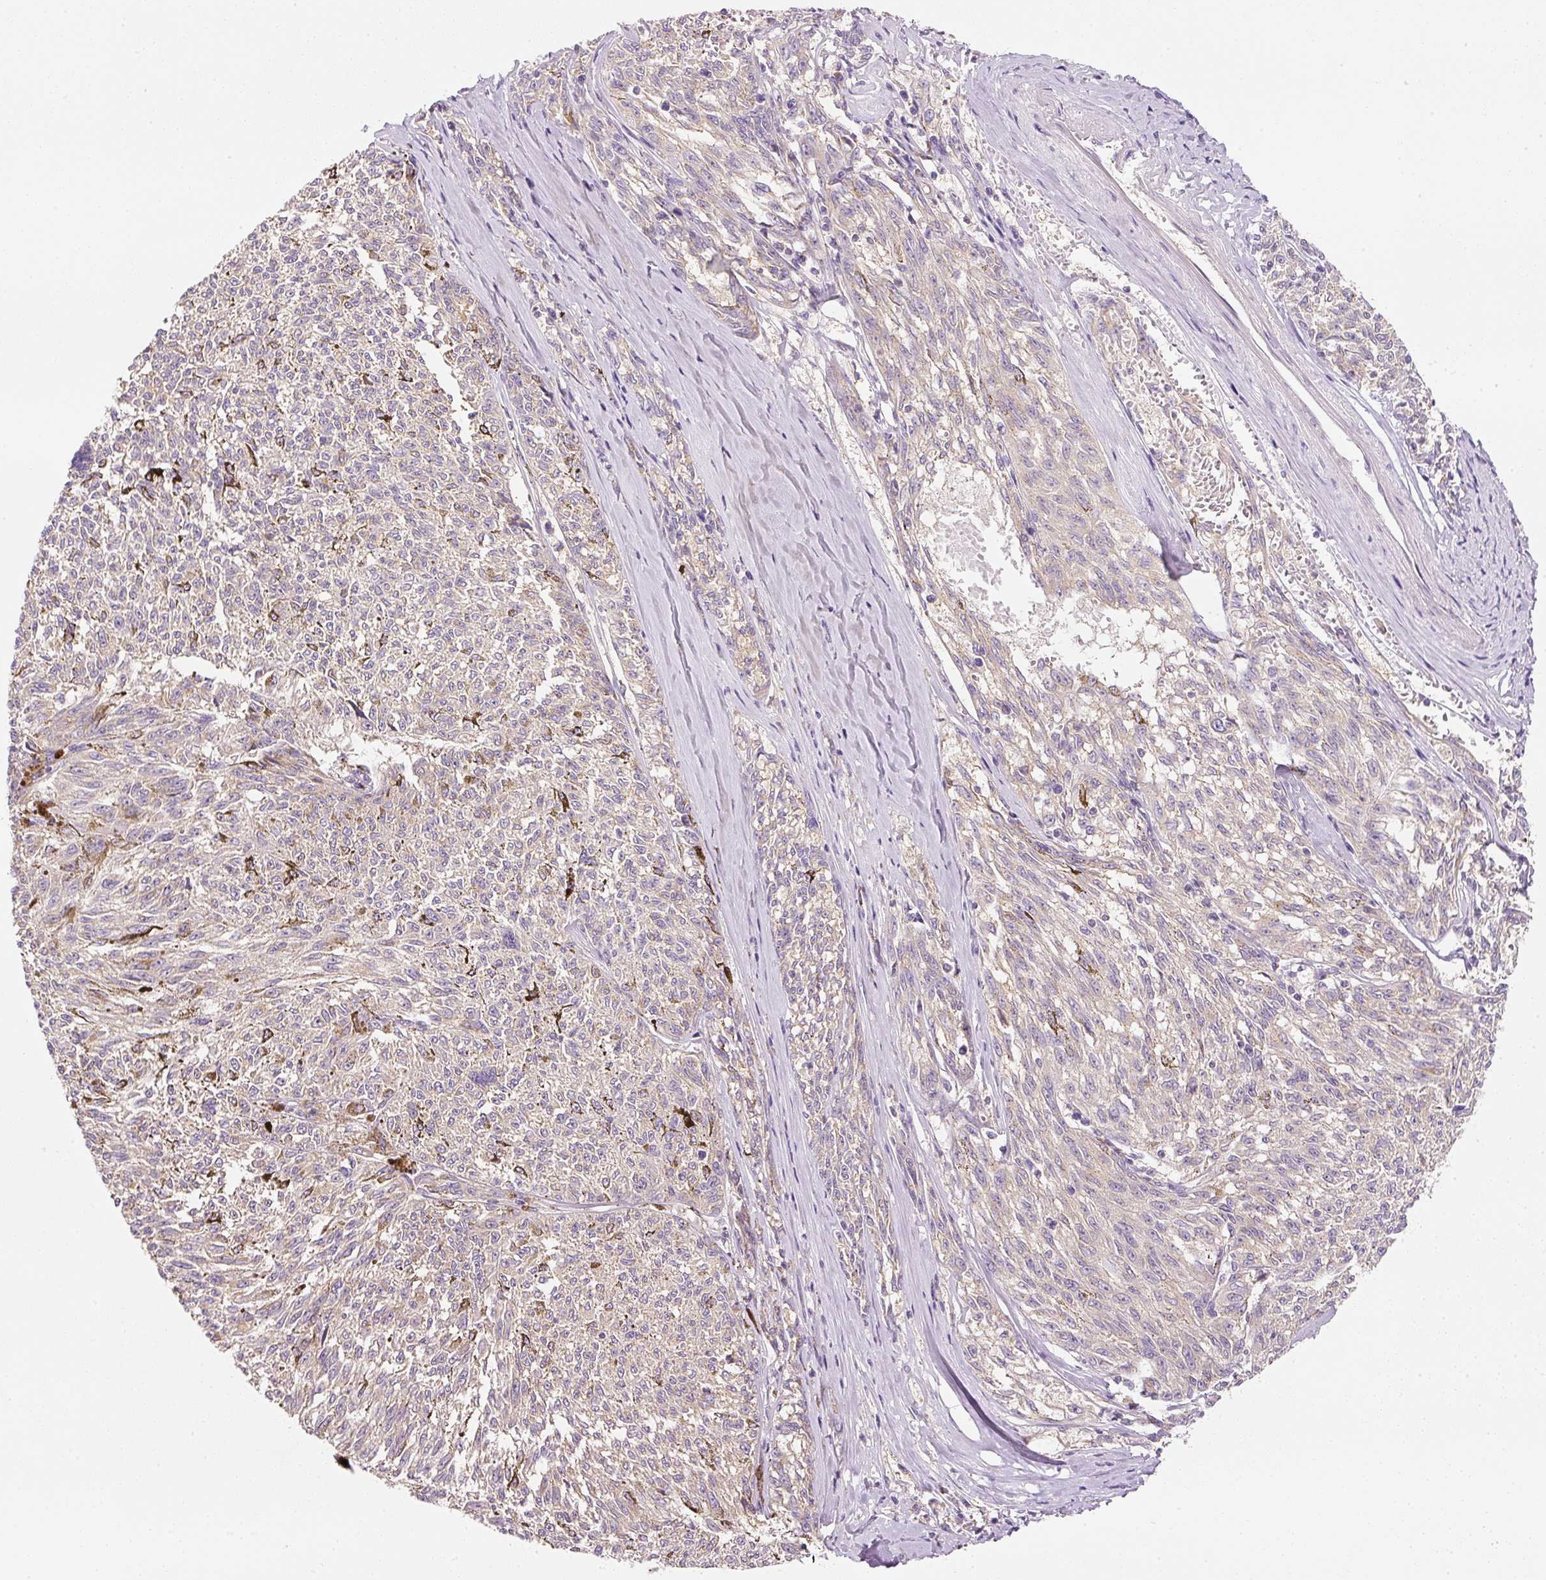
{"staining": {"intensity": "negative", "quantity": "none", "location": "none"}, "tissue": "melanoma", "cell_type": "Tumor cells", "image_type": "cancer", "snomed": [{"axis": "morphology", "description": "Malignant melanoma, NOS"}, {"axis": "topography", "description": "Skin"}], "caption": "IHC histopathology image of human malignant melanoma stained for a protein (brown), which exhibits no staining in tumor cells. (DAB (3,3'-diaminobenzidine) IHC visualized using brightfield microscopy, high magnification).", "gene": "RNF167", "patient": {"sex": "female", "age": 72}}